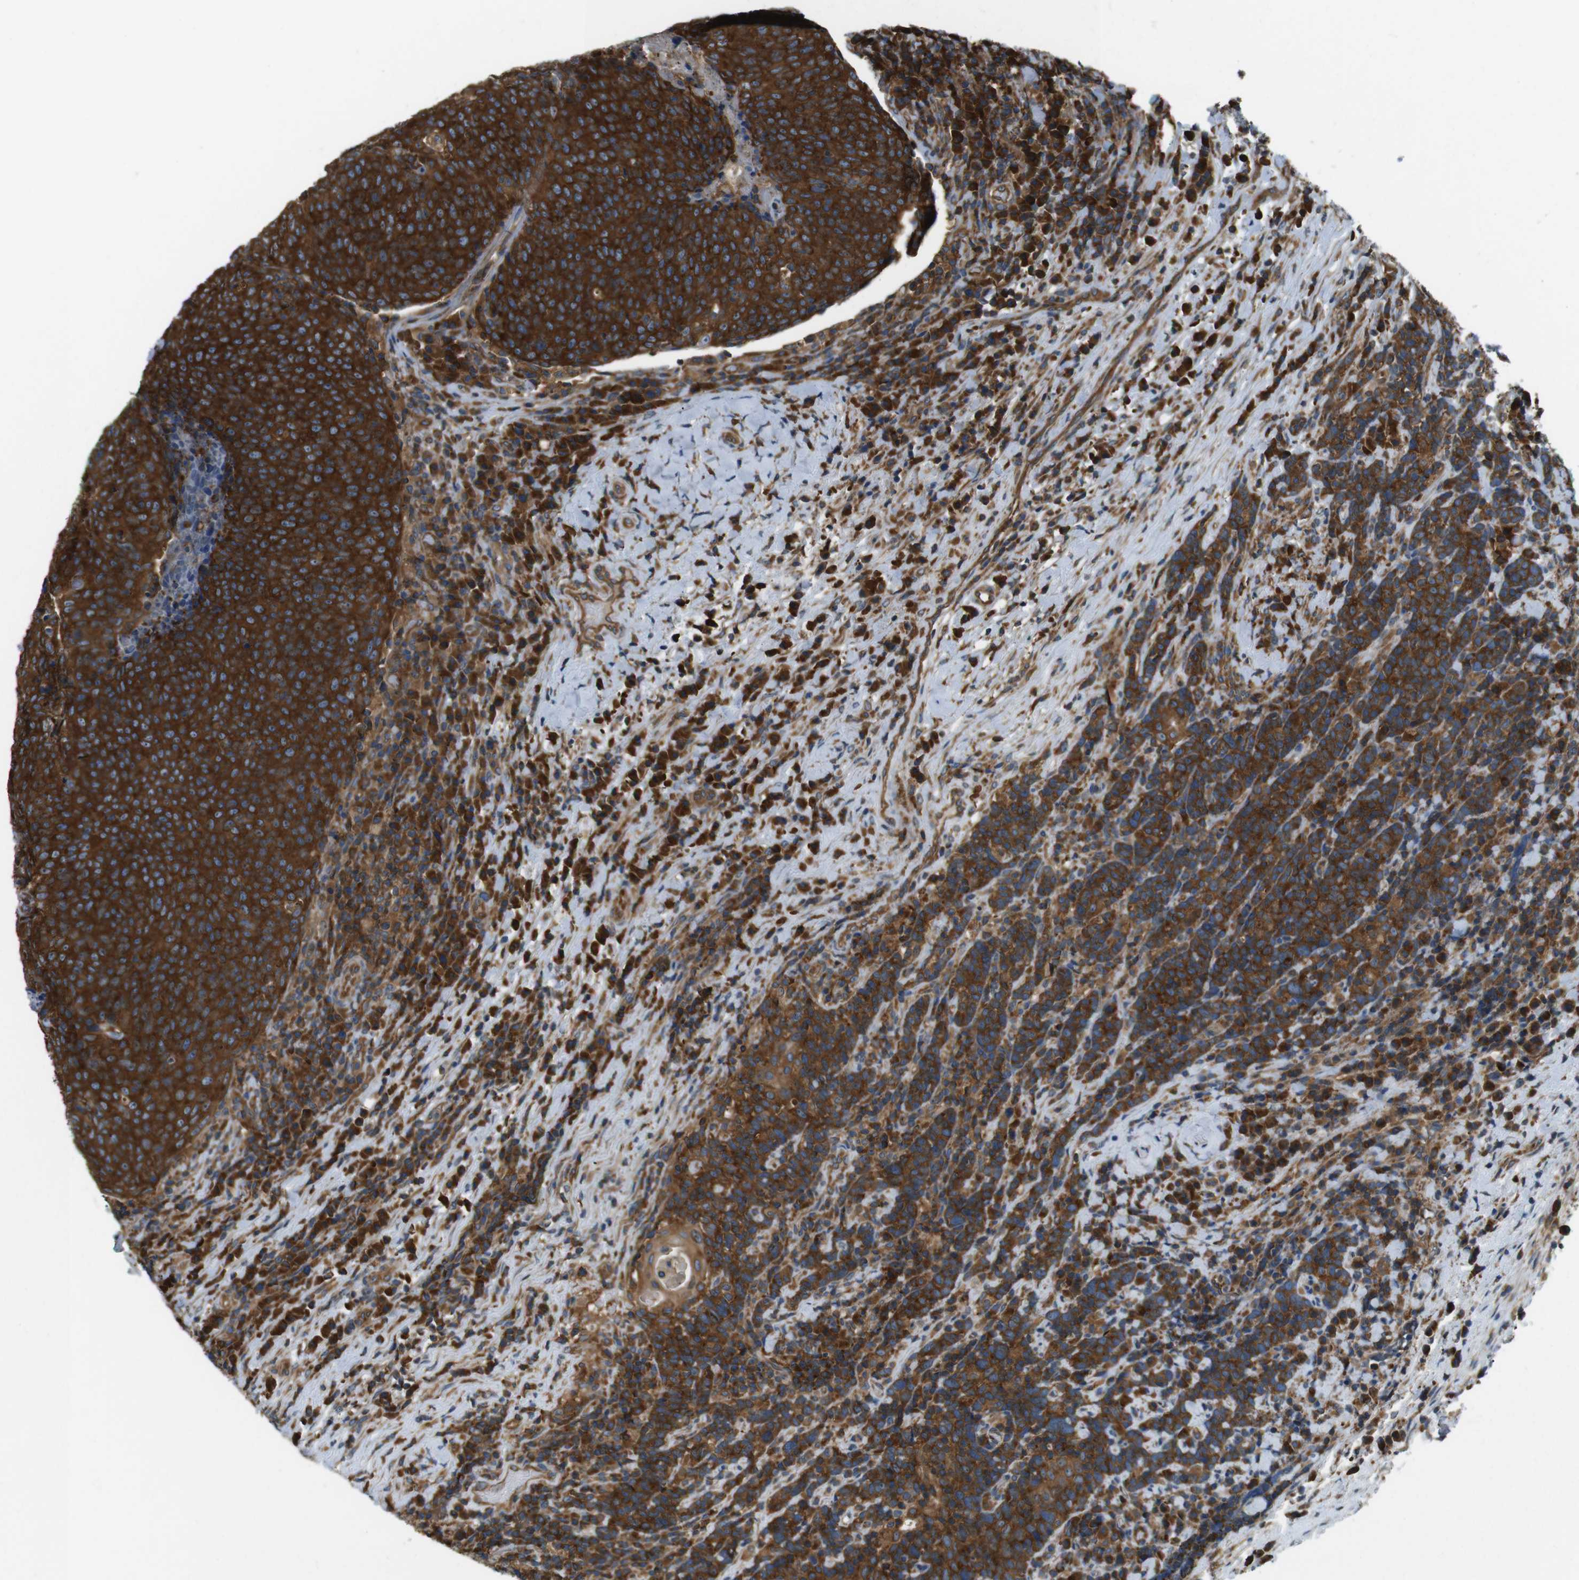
{"staining": {"intensity": "strong", "quantity": ">75%", "location": "cytoplasmic/membranous"}, "tissue": "head and neck cancer", "cell_type": "Tumor cells", "image_type": "cancer", "snomed": [{"axis": "morphology", "description": "Squamous cell carcinoma, NOS"}, {"axis": "morphology", "description": "Squamous cell carcinoma, metastatic, NOS"}, {"axis": "topography", "description": "Lymph node"}, {"axis": "topography", "description": "Head-Neck"}], "caption": "Protein analysis of head and neck cancer (metastatic squamous cell carcinoma) tissue reveals strong cytoplasmic/membranous positivity in approximately >75% of tumor cells. Nuclei are stained in blue.", "gene": "TSC1", "patient": {"sex": "male", "age": 62}}